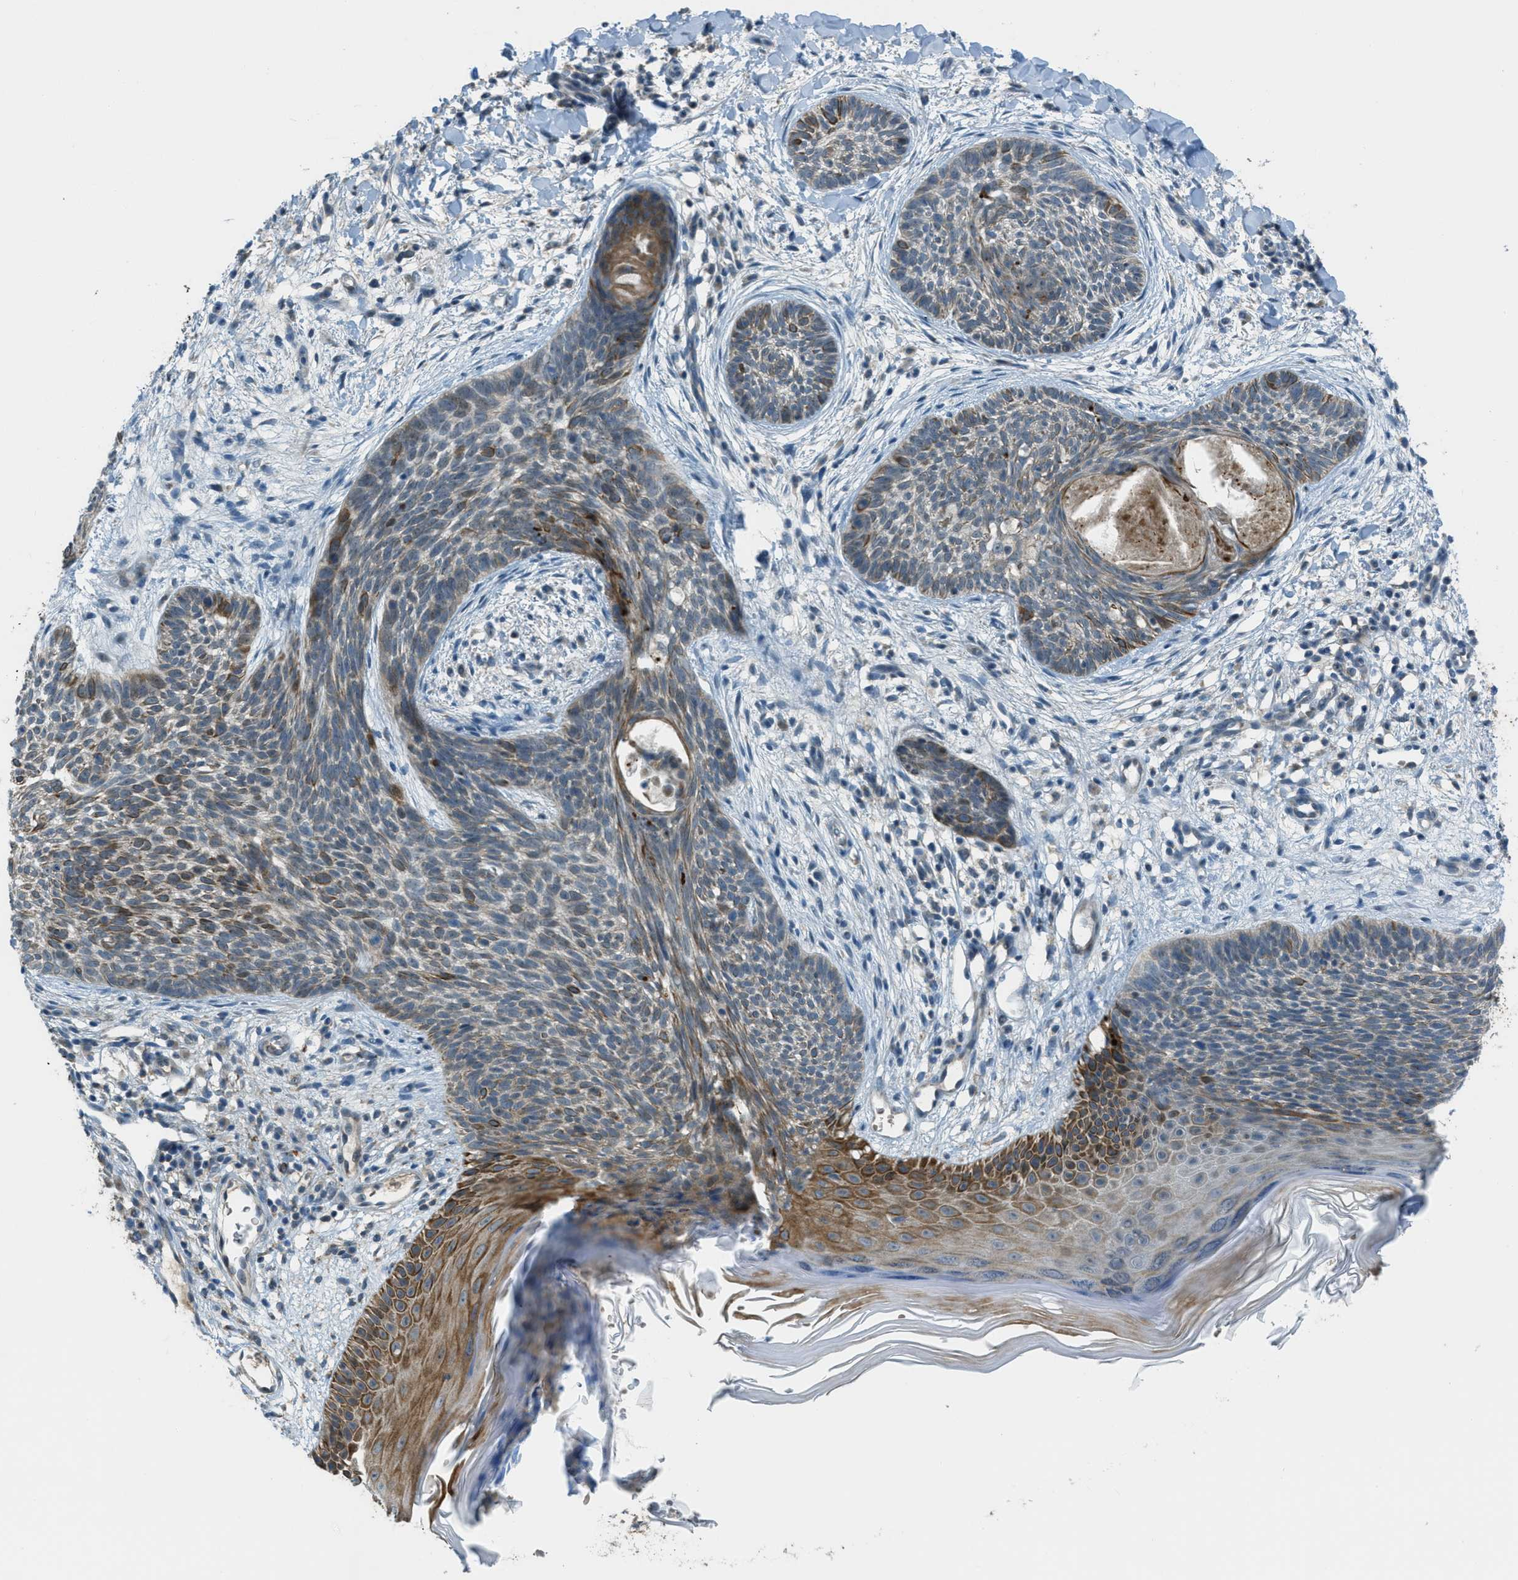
{"staining": {"intensity": "moderate", "quantity": "25%-75%", "location": "cytoplasmic/membranous"}, "tissue": "skin cancer", "cell_type": "Tumor cells", "image_type": "cancer", "snomed": [{"axis": "morphology", "description": "Basal cell carcinoma"}, {"axis": "topography", "description": "Skin"}], "caption": "Basal cell carcinoma (skin) stained with IHC exhibits moderate cytoplasmic/membranous positivity in about 25%-75% of tumor cells. The staining is performed using DAB brown chromogen to label protein expression. The nuclei are counter-stained blue using hematoxylin.", "gene": "CDON", "patient": {"sex": "female", "age": 59}}